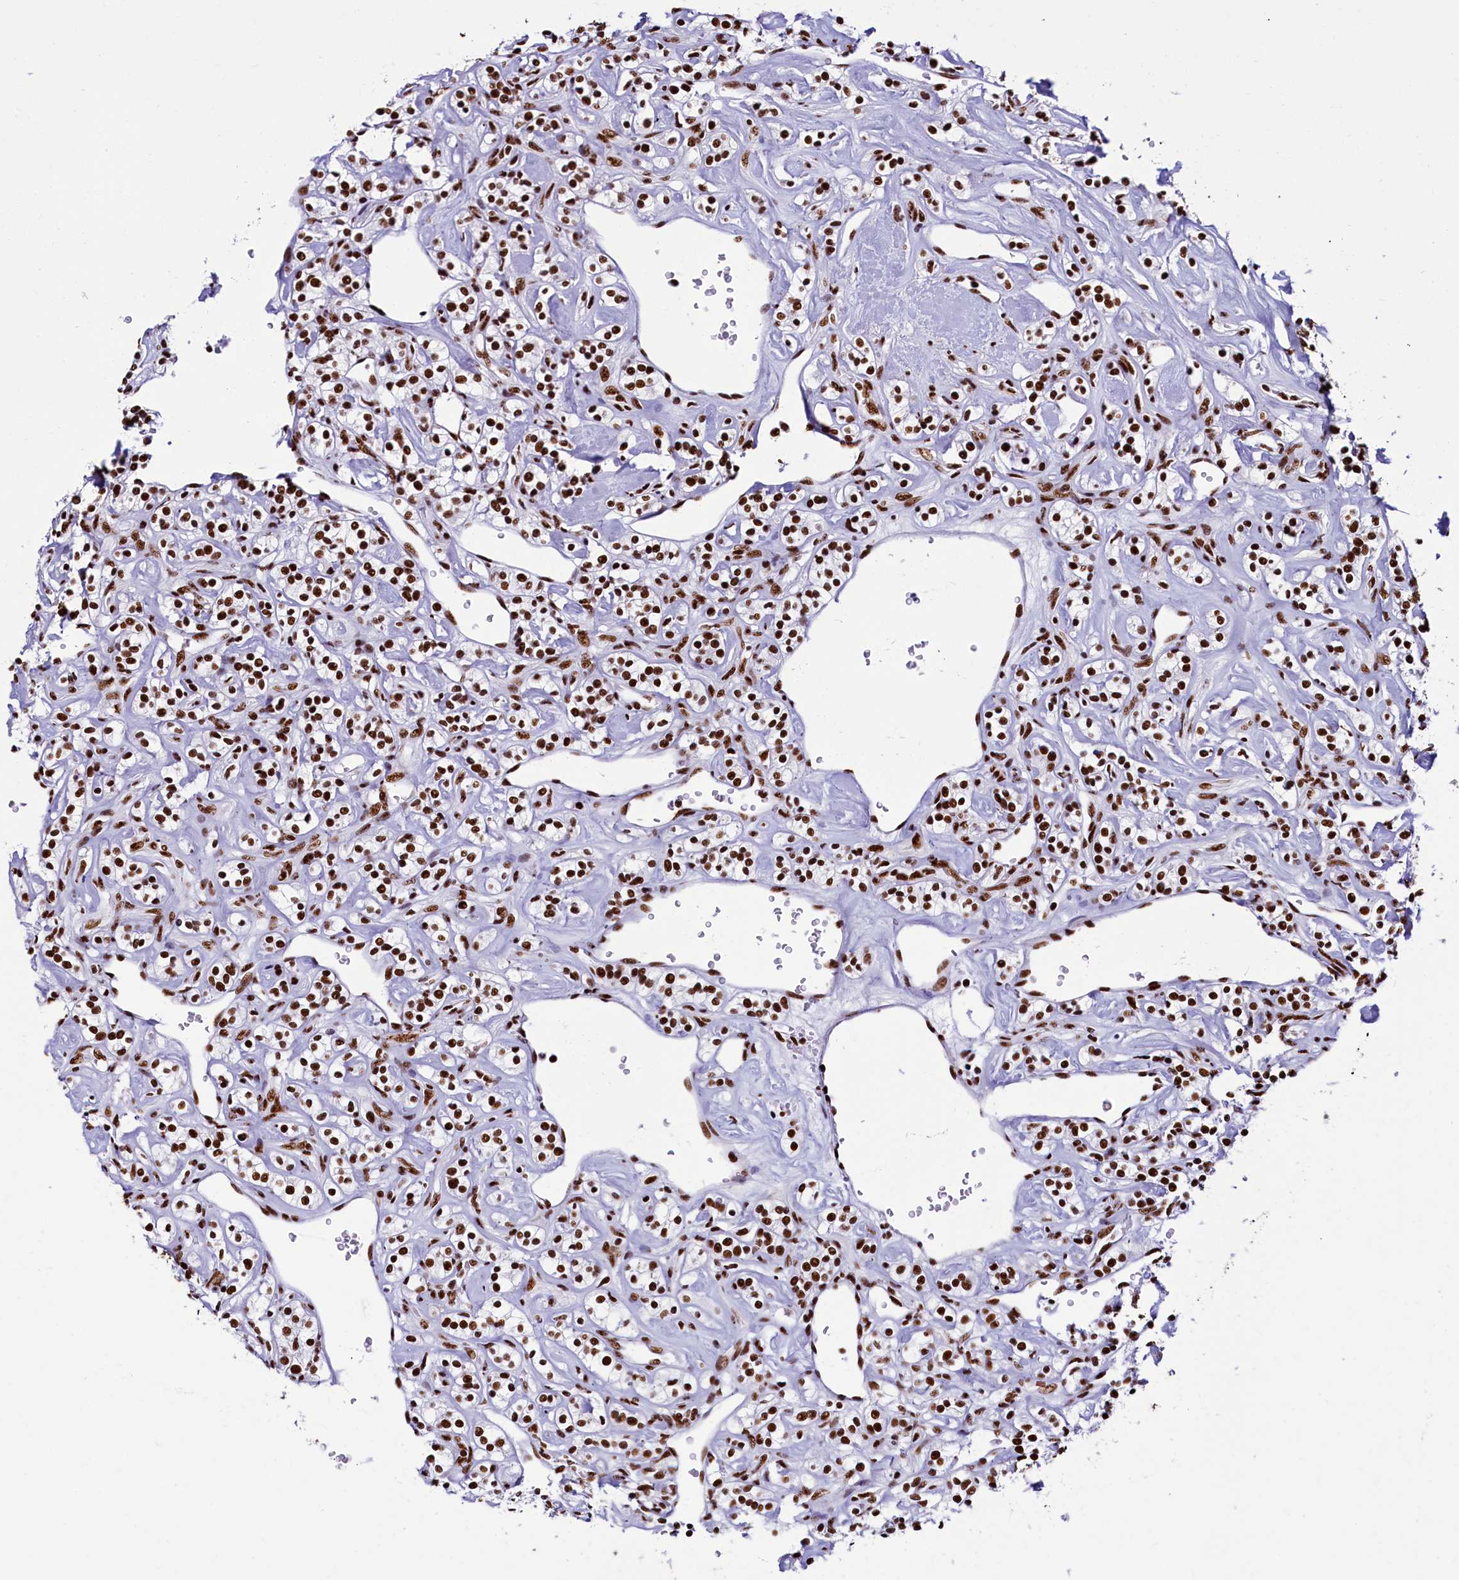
{"staining": {"intensity": "strong", "quantity": ">75%", "location": "nuclear"}, "tissue": "renal cancer", "cell_type": "Tumor cells", "image_type": "cancer", "snomed": [{"axis": "morphology", "description": "Adenocarcinoma, NOS"}, {"axis": "topography", "description": "Kidney"}], "caption": "About >75% of tumor cells in human renal adenocarcinoma demonstrate strong nuclear protein positivity as visualized by brown immunohistochemical staining.", "gene": "SRRM2", "patient": {"sex": "male", "age": 77}}